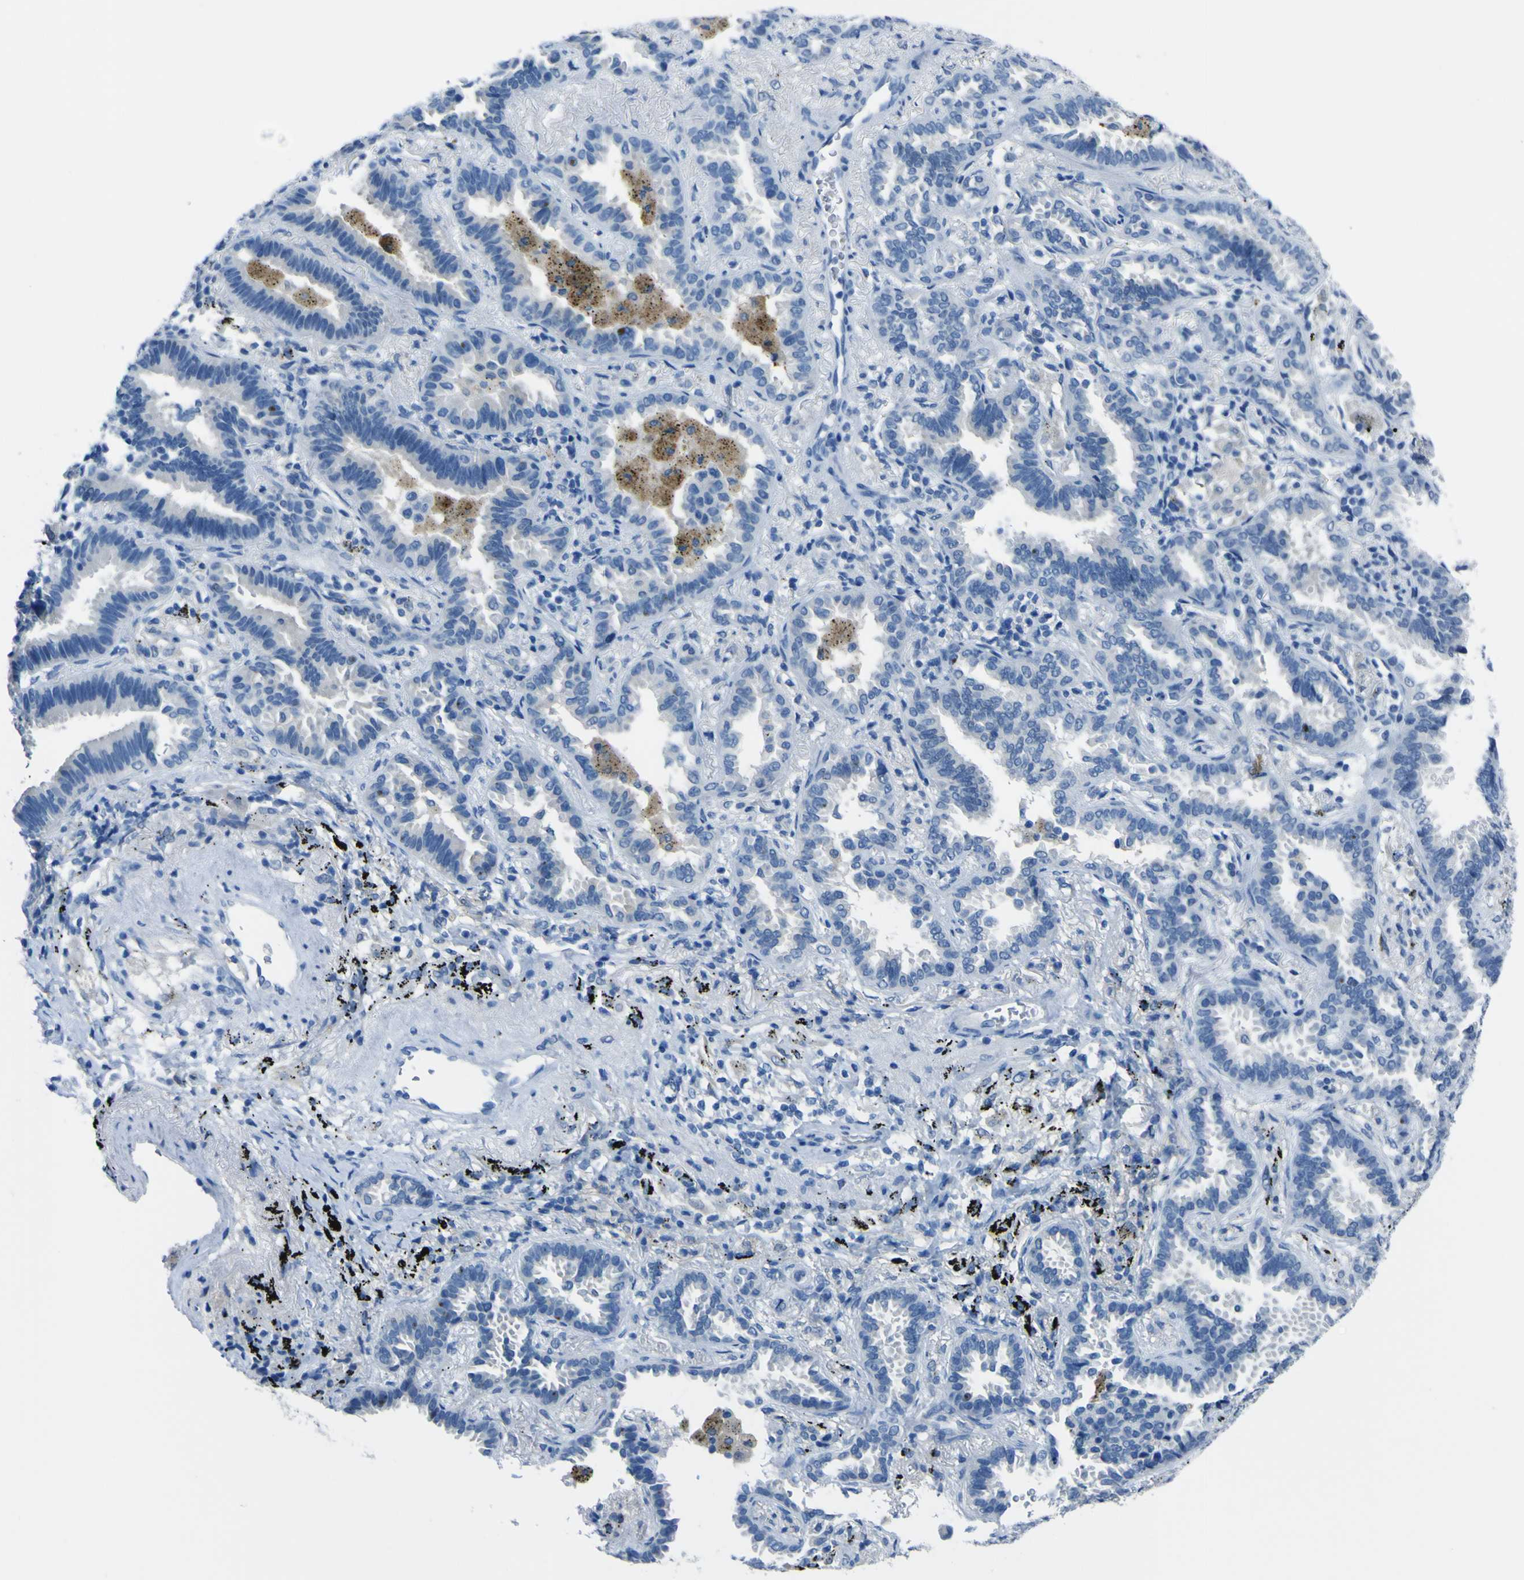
{"staining": {"intensity": "negative", "quantity": "none", "location": "none"}, "tissue": "lung cancer", "cell_type": "Tumor cells", "image_type": "cancer", "snomed": [{"axis": "morphology", "description": "Normal tissue, NOS"}, {"axis": "morphology", "description": "Adenocarcinoma, NOS"}, {"axis": "topography", "description": "Lung"}], "caption": "Tumor cells are negative for protein expression in human lung cancer. (Stains: DAB (3,3'-diaminobenzidine) immunohistochemistry (IHC) with hematoxylin counter stain, Microscopy: brightfield microscopy at high magnification).", "gene": "PHKG1", "patient": {"sex": "male", "age": 59}}